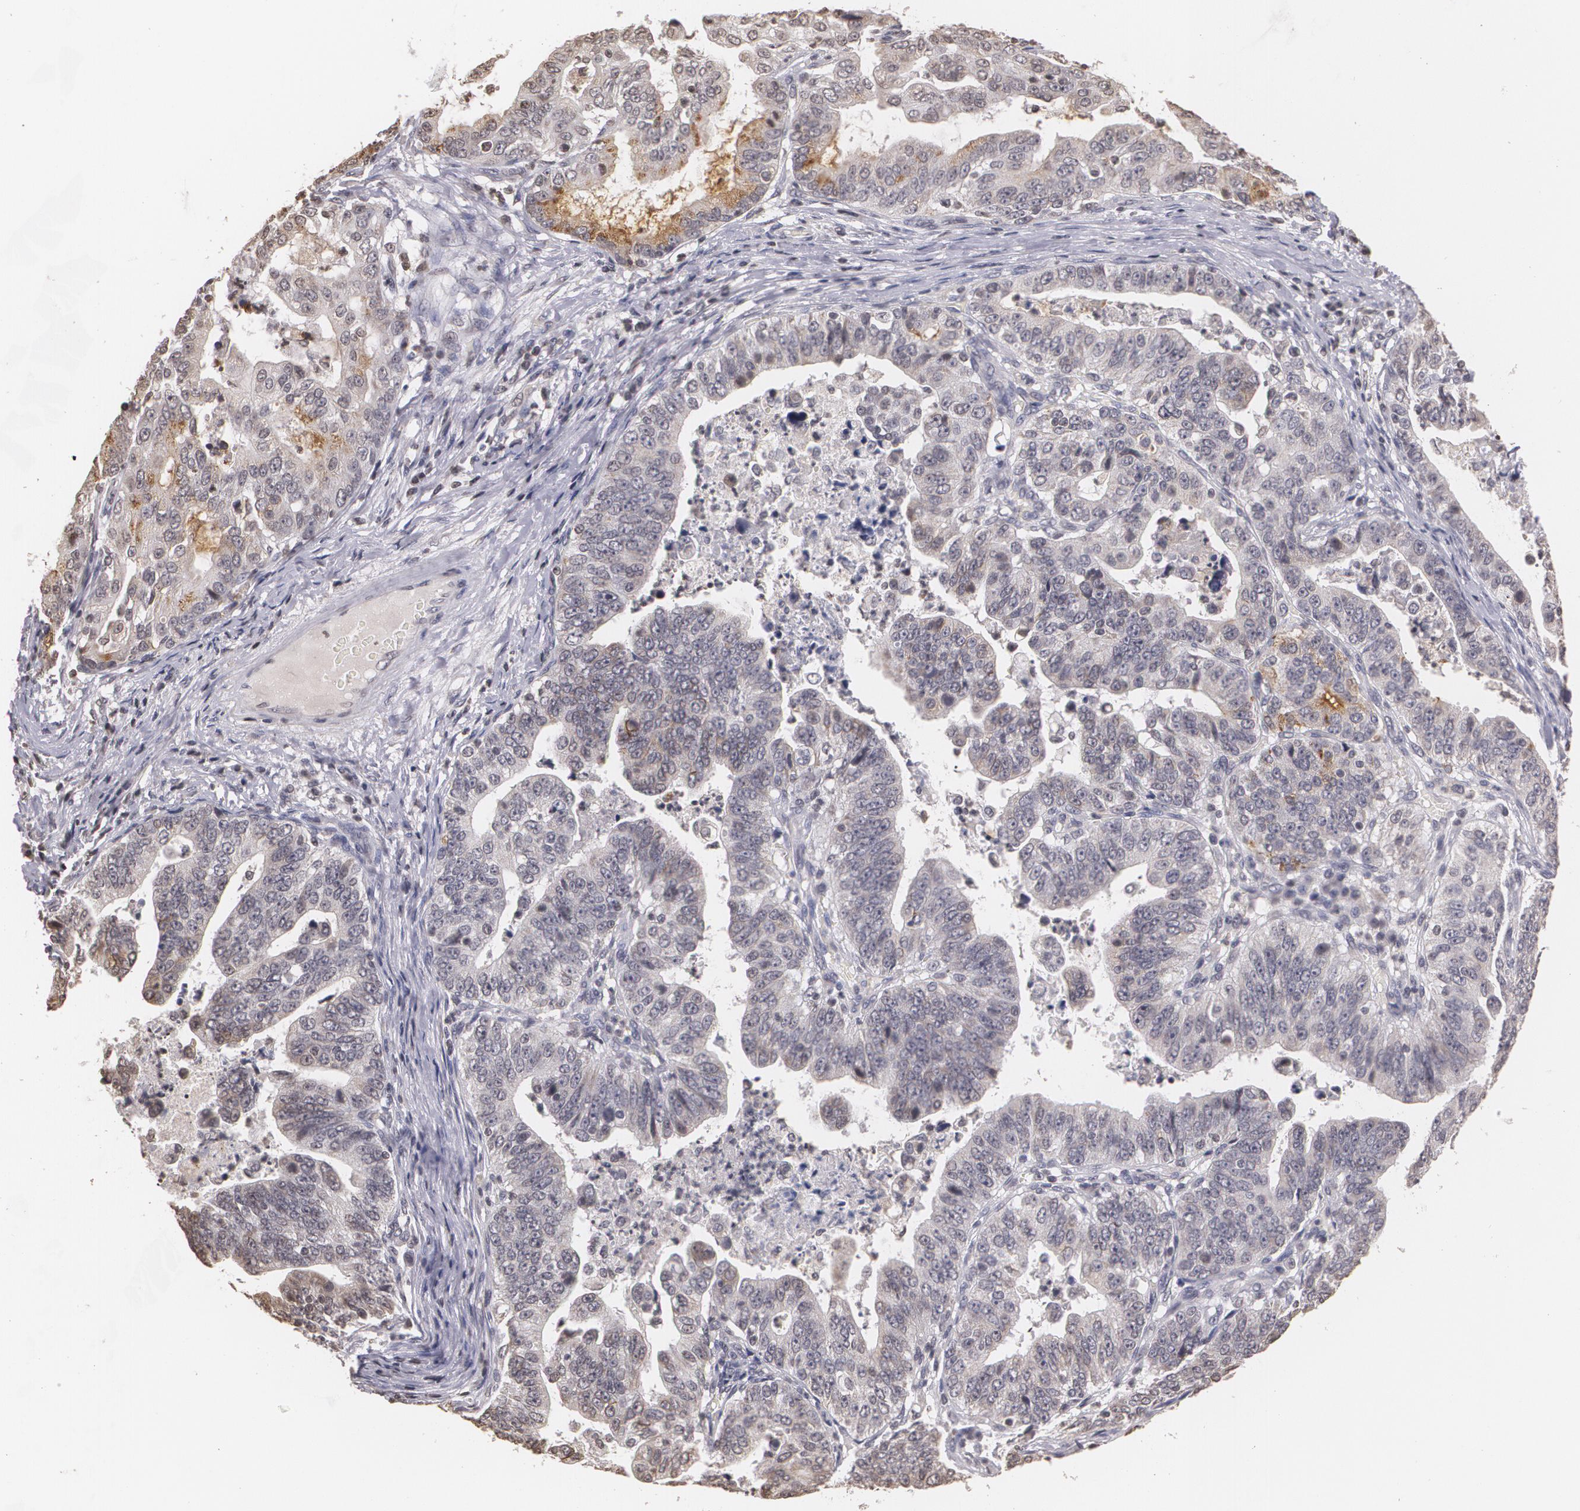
{"staining": {"intensity": "weak", "quantity": "<25%", "location": "cytoplasmic/membranous"}, "tissue": "stomach cancer", "cell_type": "Tumor cells", "image_type": "cancer", "snomed": [{"axis": "morphology", "description": "Adenocarcinoma, NOS"}, {"axis": "topography", "description": "Stomach, upper"}], "caption": "Immunohistochemistry of stomach adenocarcinoma exhibits no staining in tumor cells. (Immunohistochemistry (ihc), brightfield microscopy, high magnification).", "gene": "THRB", "patient": {"sex": "female", "age": 50}}